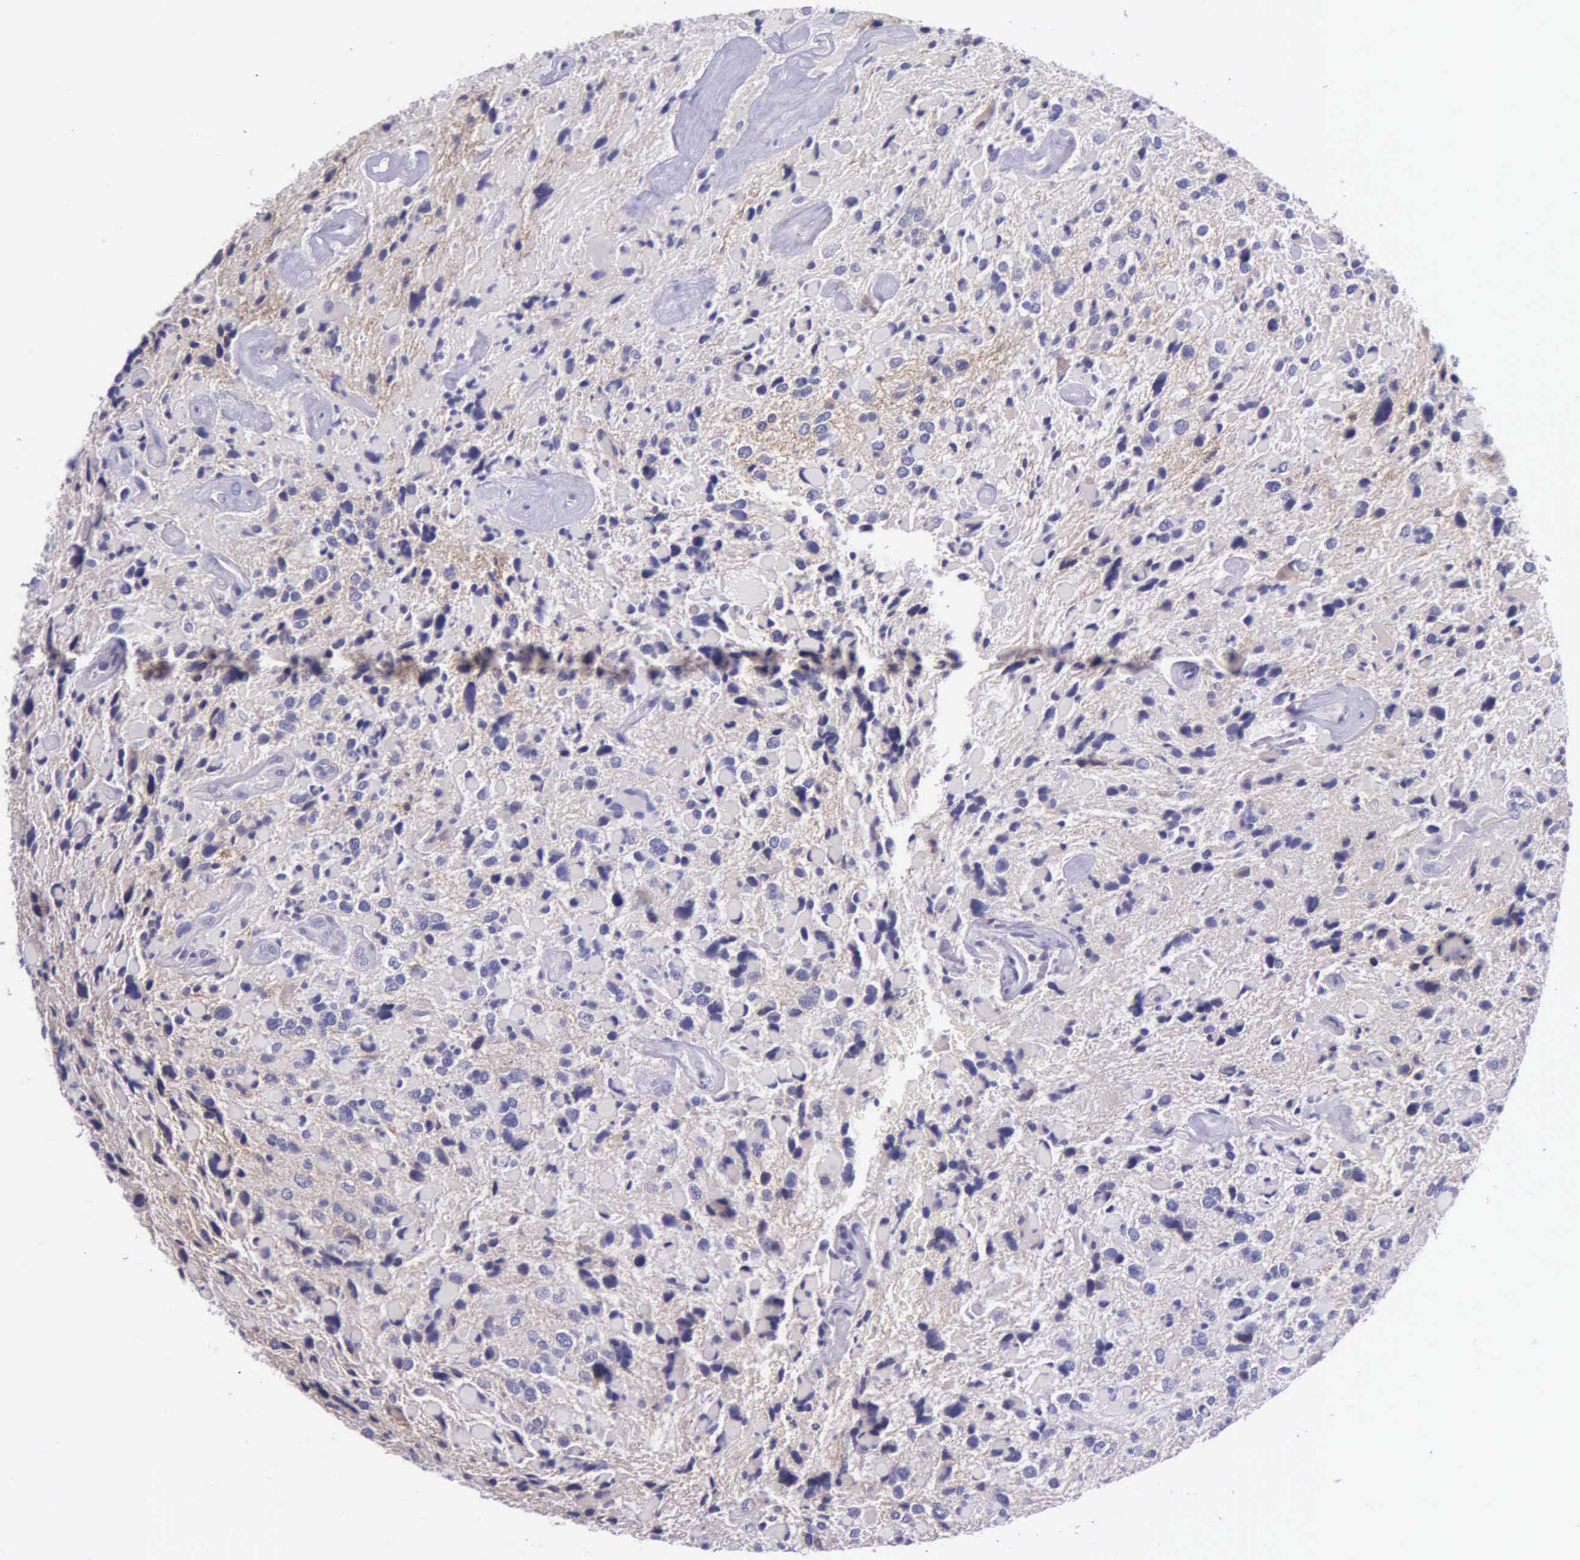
{"staining": {"intensity": "negative", "quantity": "none", "location": "none"}, "tissue": "glioma", "cell_type": "Tumor cells", "image_type": "cancer", "snomed": [{"axis": "morphology", "description": "Glioma, malignant, High grade"}, {"axis": "topography", "description": "Brain"}], "caption": "High magnification brightfield microscopy of glioma stained with DAB (brown) and counterstained with hematoxylin (blue): tumor cells show no significant positivity.", "gene": "THSD7A", "patient": {"sex": "female", "age": 37}}